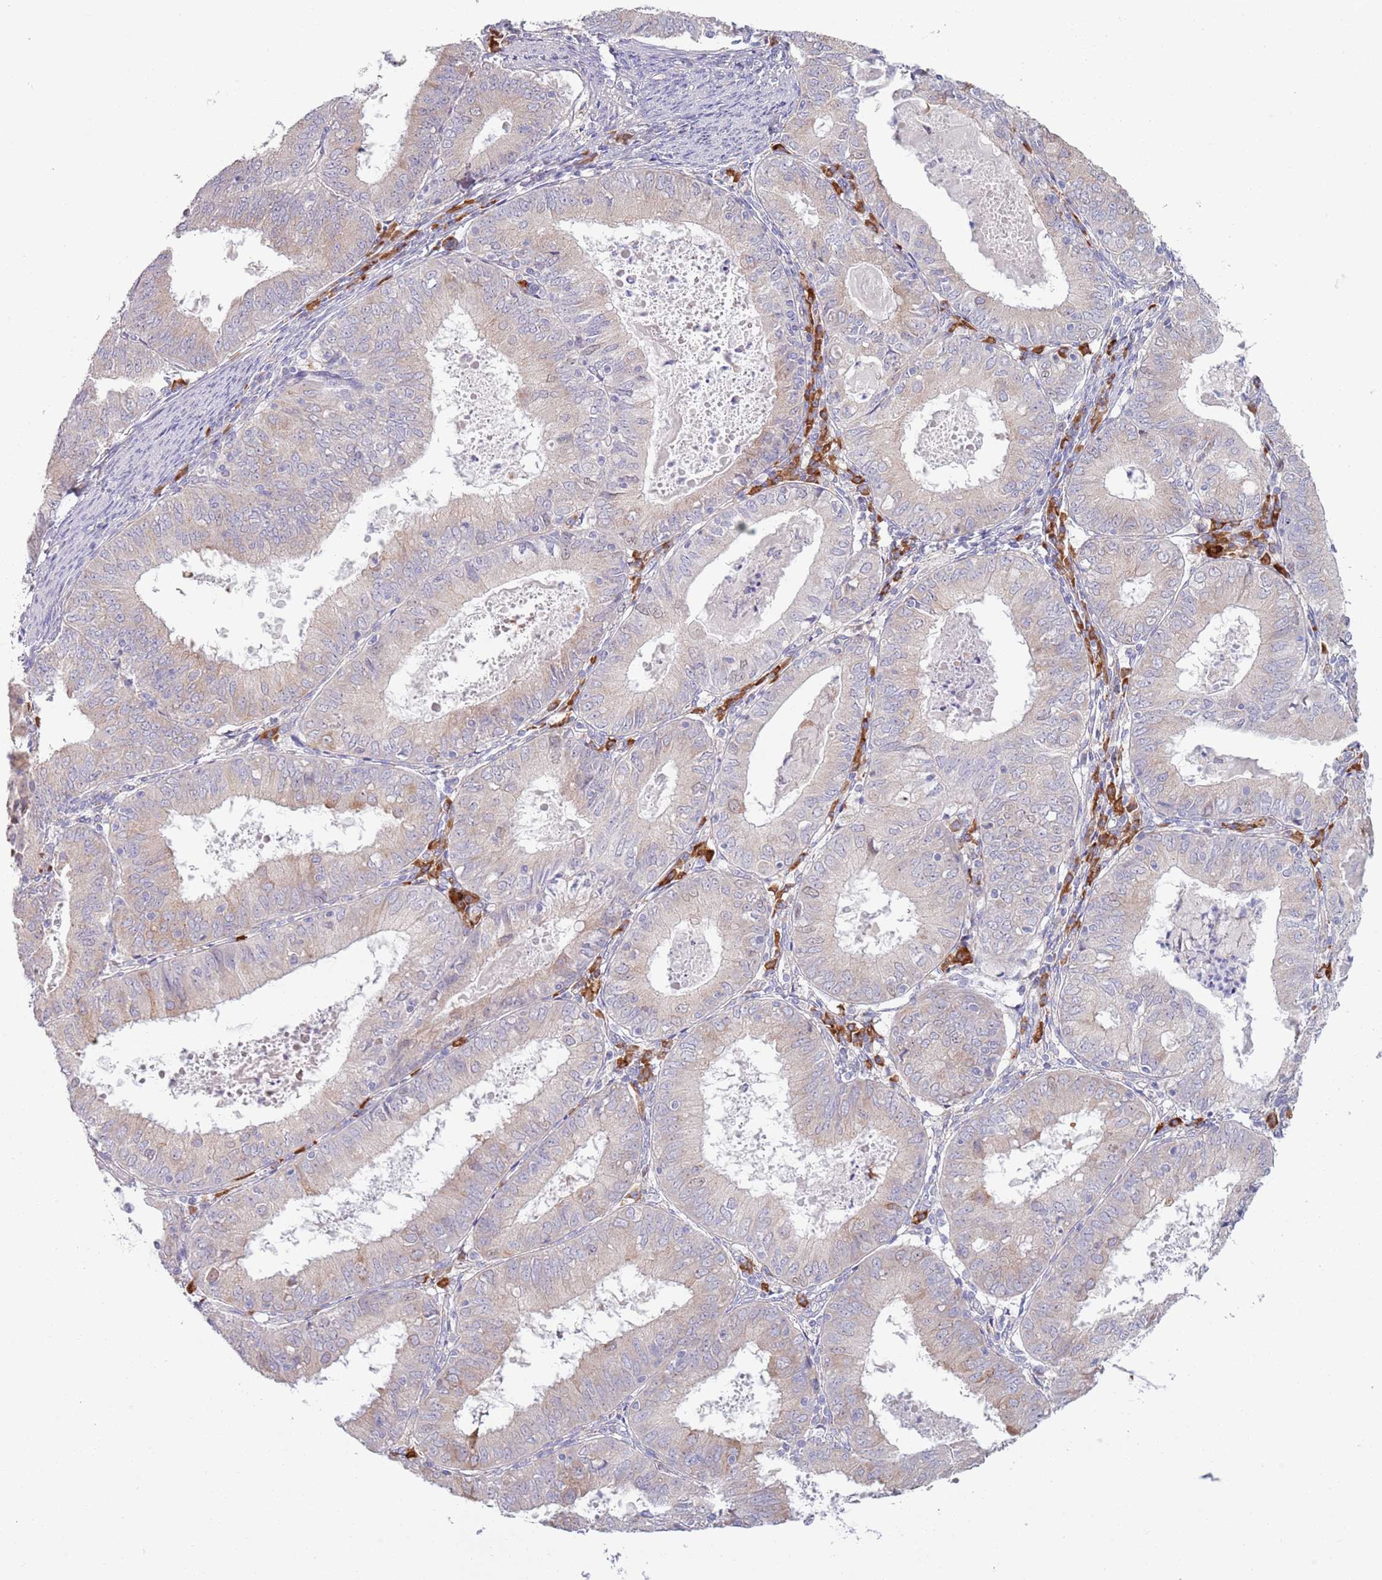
{"staining": {"intensity": "weak", "quantity": "<25%", "location": "cytoplasmic/membranous"}, "tissue": "endometrial cancer", "cell_type": "Tumor cells", "image_type": "cancer", "snomed": [{"axis": "morphology", "description": "Adenocarcinoma, NOS"}, {"axis": "topography", "description": "Endometrium"}], "caption": "Human endometrial cancer stained for a protein using immunohistochemistry (IHC) demonstrates no positivity in tumor cells.", "gene": "LTB", "patient": {"sex": "female", "age": 57}}